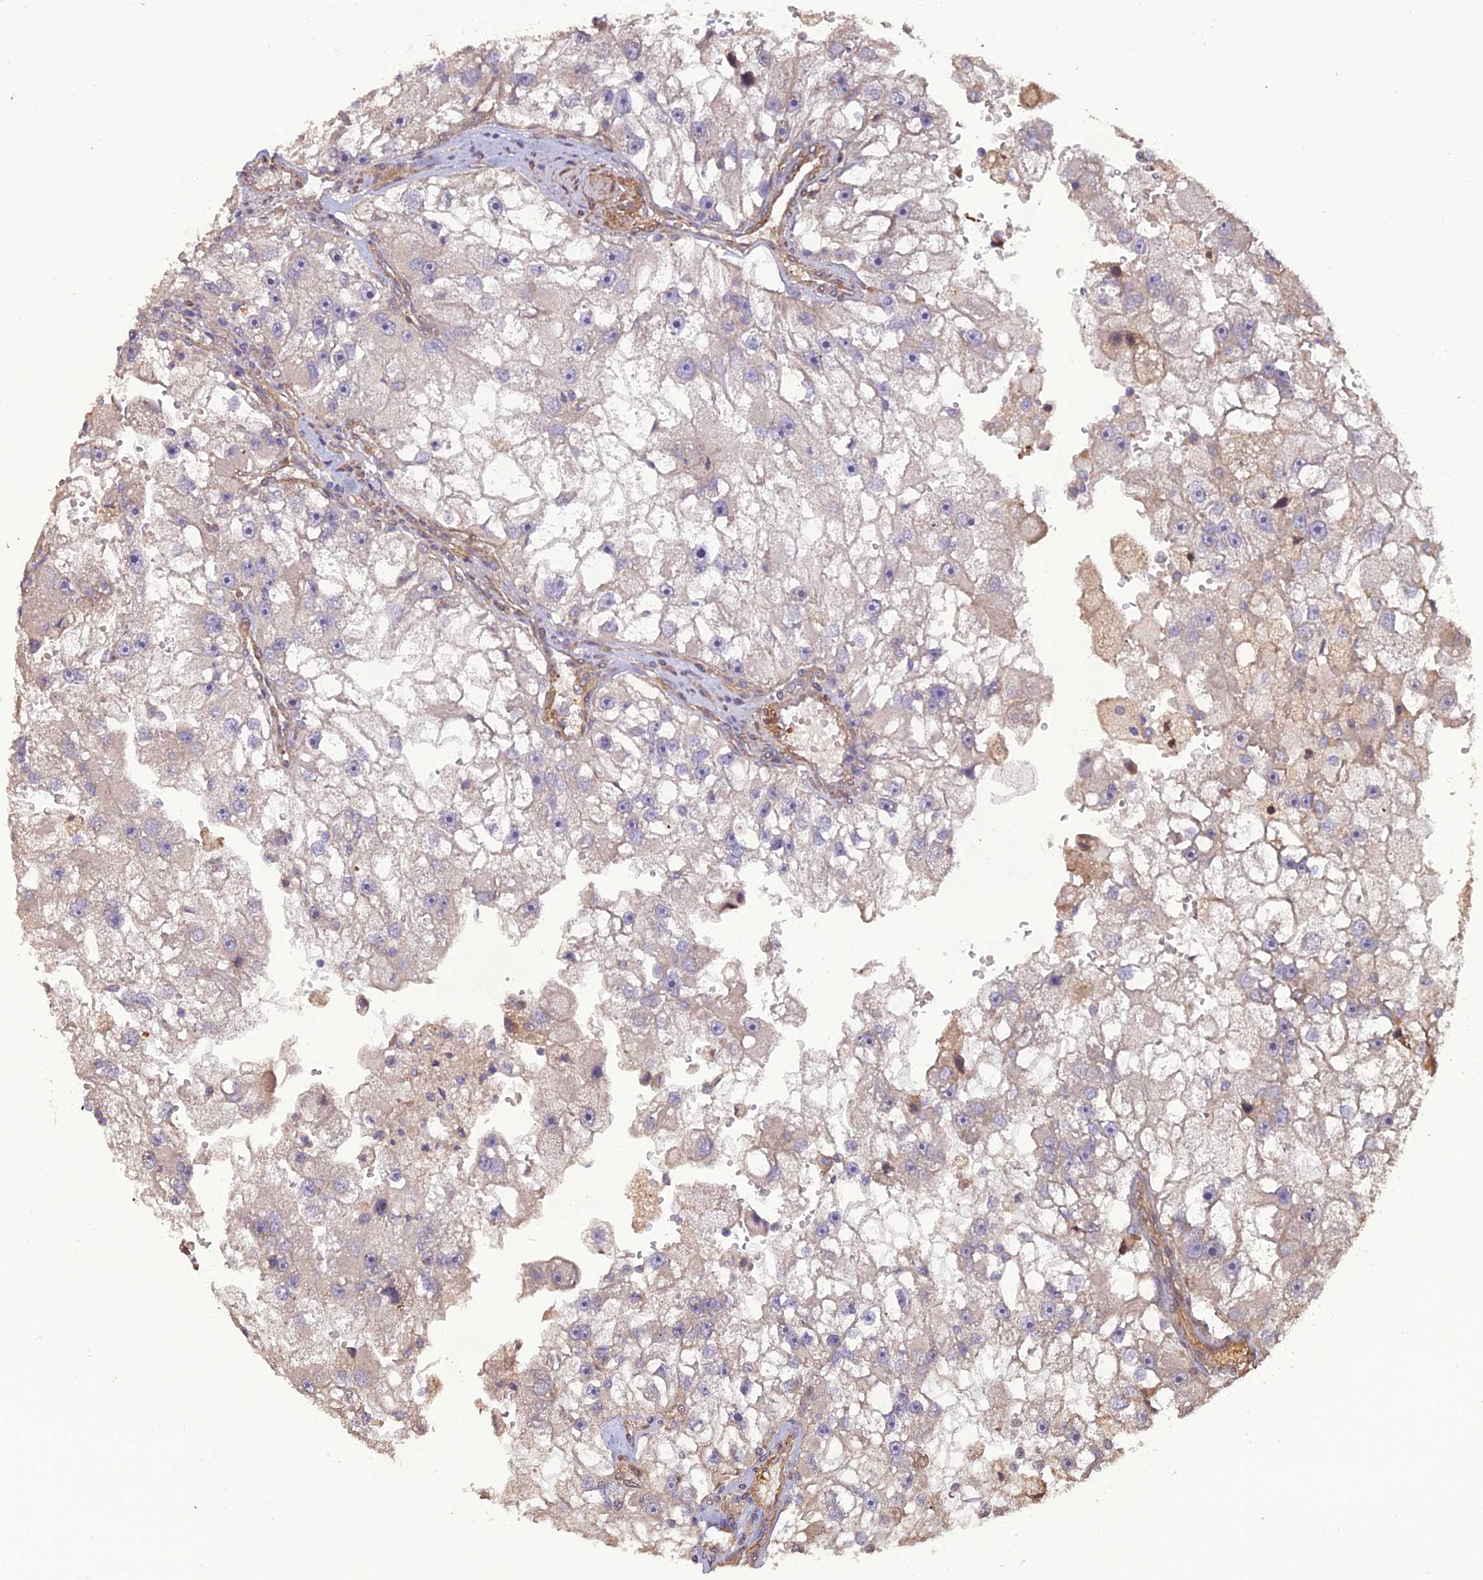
{"staining": {"intensity": "negative", "quantity": "none", "location": "none"}, "tissue": "renal cancer", "cell_type": "Tumor cells", "image_type": "cancer", "snomed": [{"axis": "morphology", "description": "Adenocarcinoma, NOS"}, {"axis": "topography", "description": "Kidney"}], "caption": "Tumor cells show no significant protein positivity in renal cancer (adenocarcinoma). The staining is performed using DAB (3,3'-diaminobenzidine) brown chromogen with nuclei counter-stained in using hematoxylin.", "gene": "ATP6V0A2", "patient": {"sex": "male", "age": 63}}